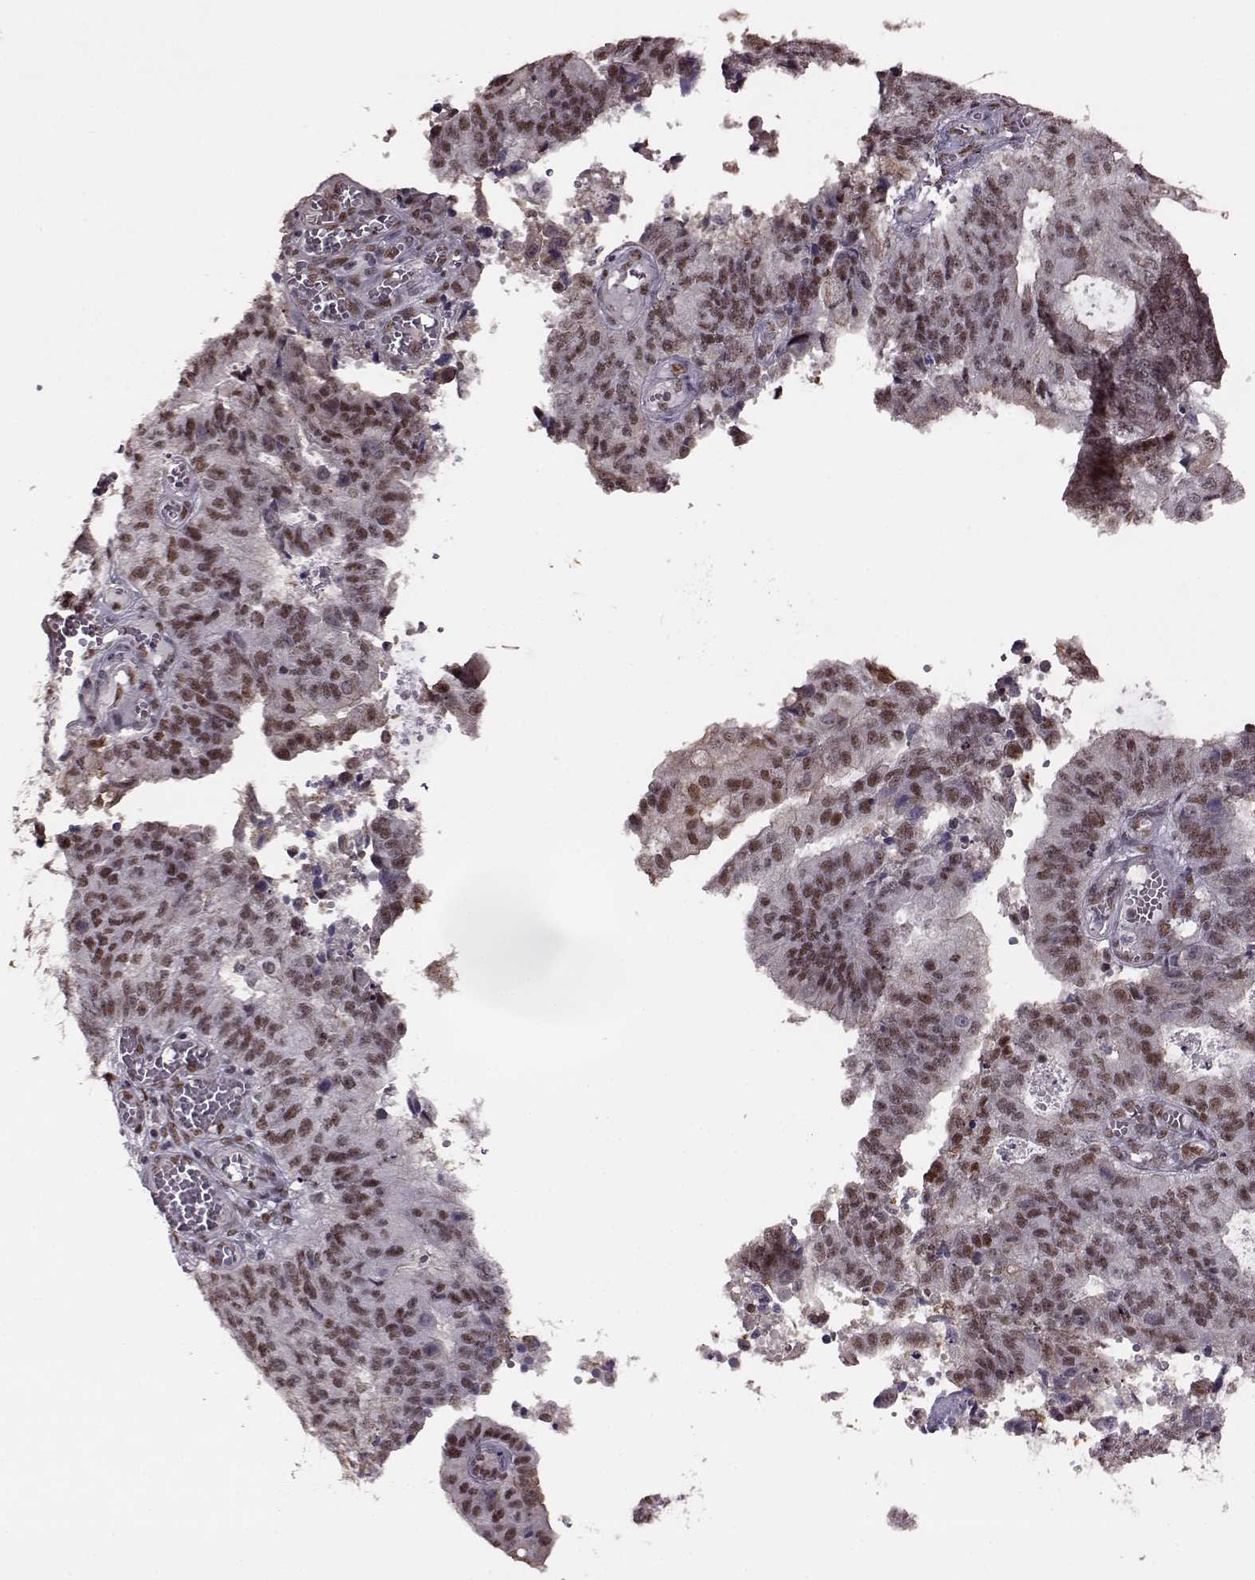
{"staining": {"intensity": "moderate", "quantity": ">75%", "location": "nuclear"}, "tissue": "endometrial cancer", "cell_type": "Tumor cells", "image_type": "cancer", "snomed": [{"axis": "morphology", "description": "Adenocarcinoma, NOS"}, {"axis": "topography", "description": "Endometrium"}], "caption": "Immunohistochemistry (DAB) staining of endometrial adenocarcinoma demonstrates moderate nuclear protein staining in approximately >75% of tumor cells.", "gene": "FTO", "patient": {"sex": "female", "age": 82}}